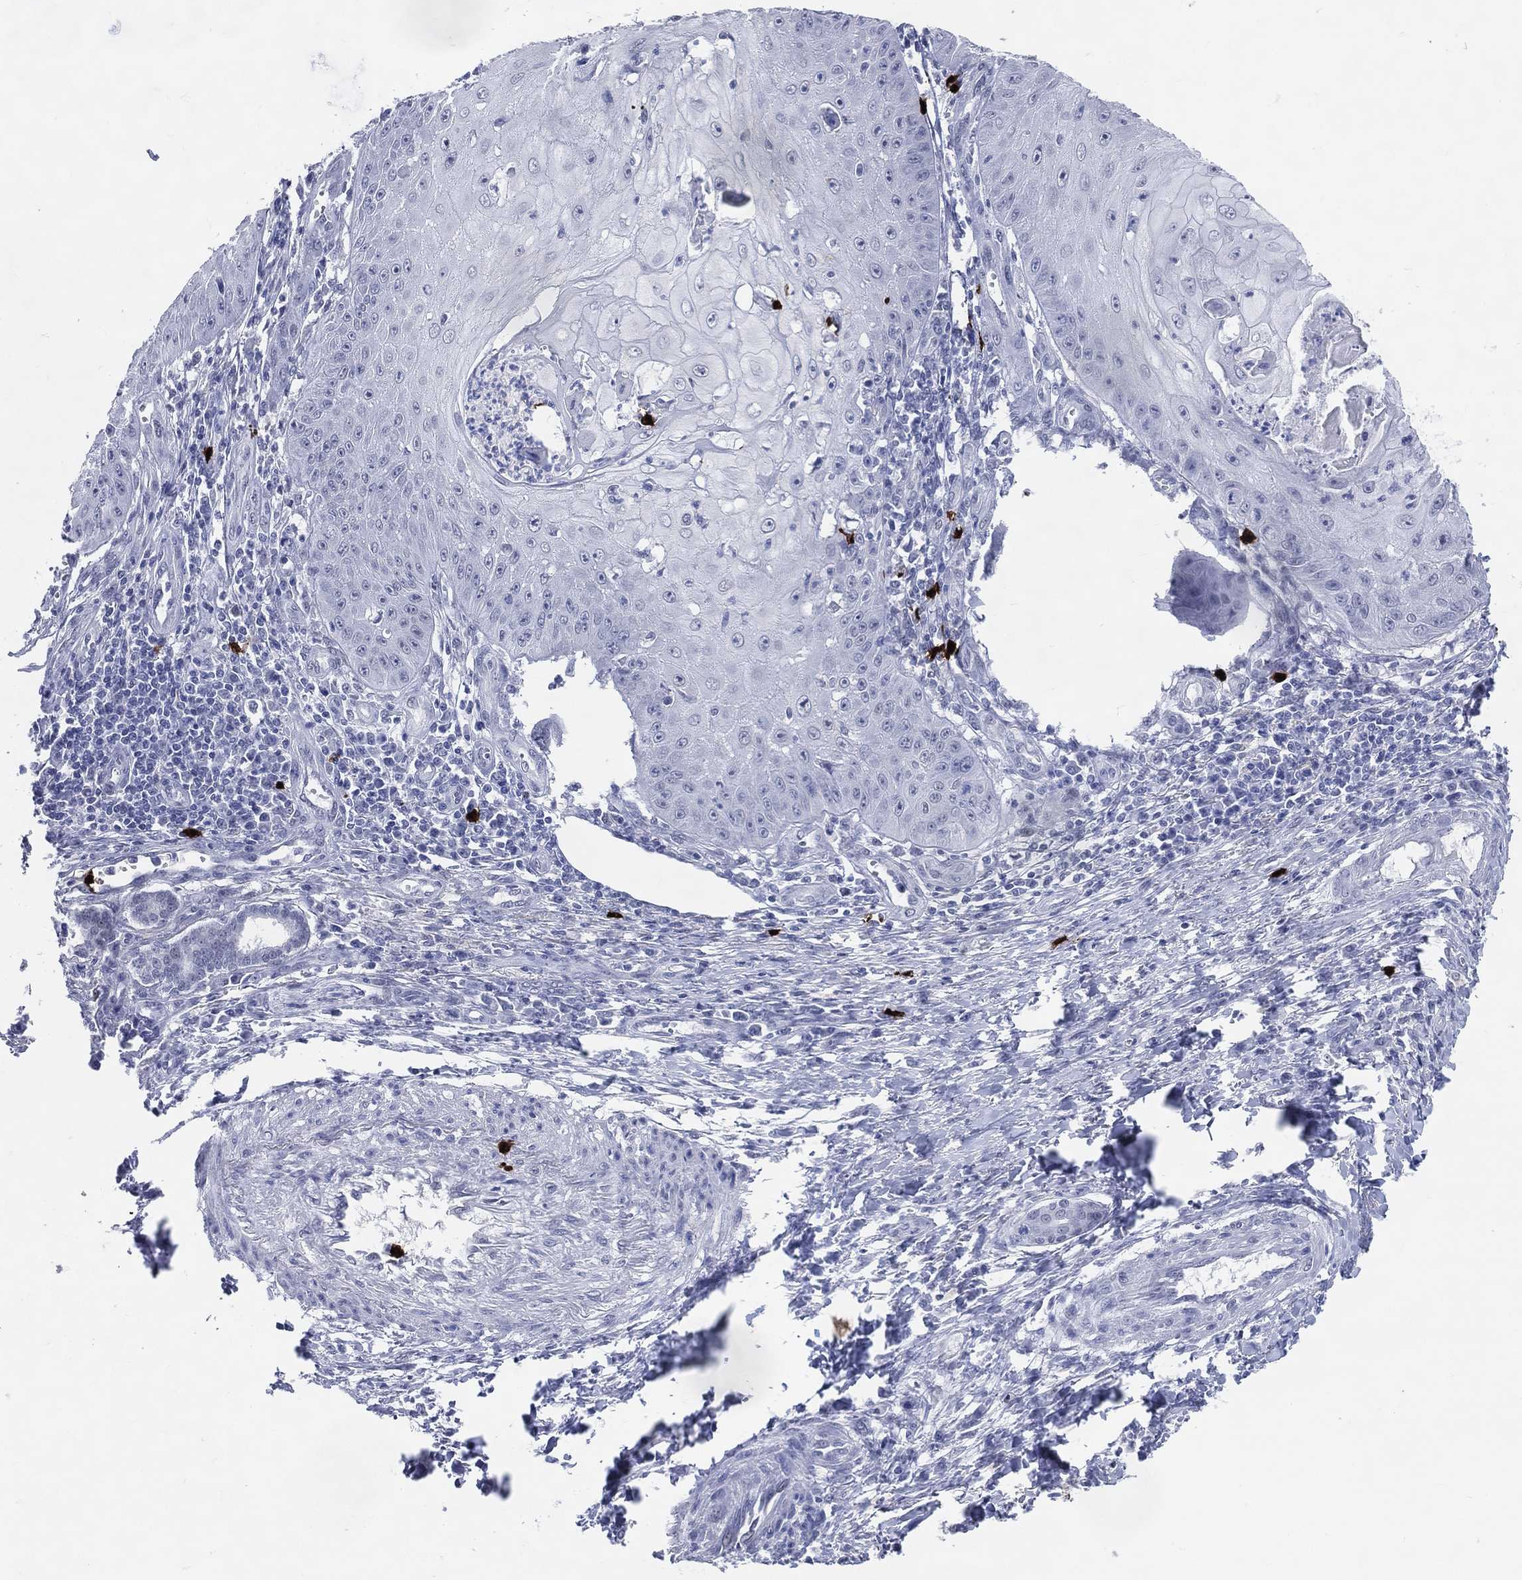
{"staining": {"intensity": "negative", "quantity": "none", "location": "none"}, "tissue": "skin cancer", "cell_type": "Tumor cells", "image_type": "cancer", "snomed": [{"axis": "morphology", "description": "Squamous cell carcinoma, NOS"}, {"axis": "topography", "description": "Skin"}], "caption": "This is an immunohistochemistry histopathology image of skin squamous cell carcinoma. There is no positivity in tumor cells.", "gene": "CFAP58", "patient": {"sex": "male", "age": 70}}